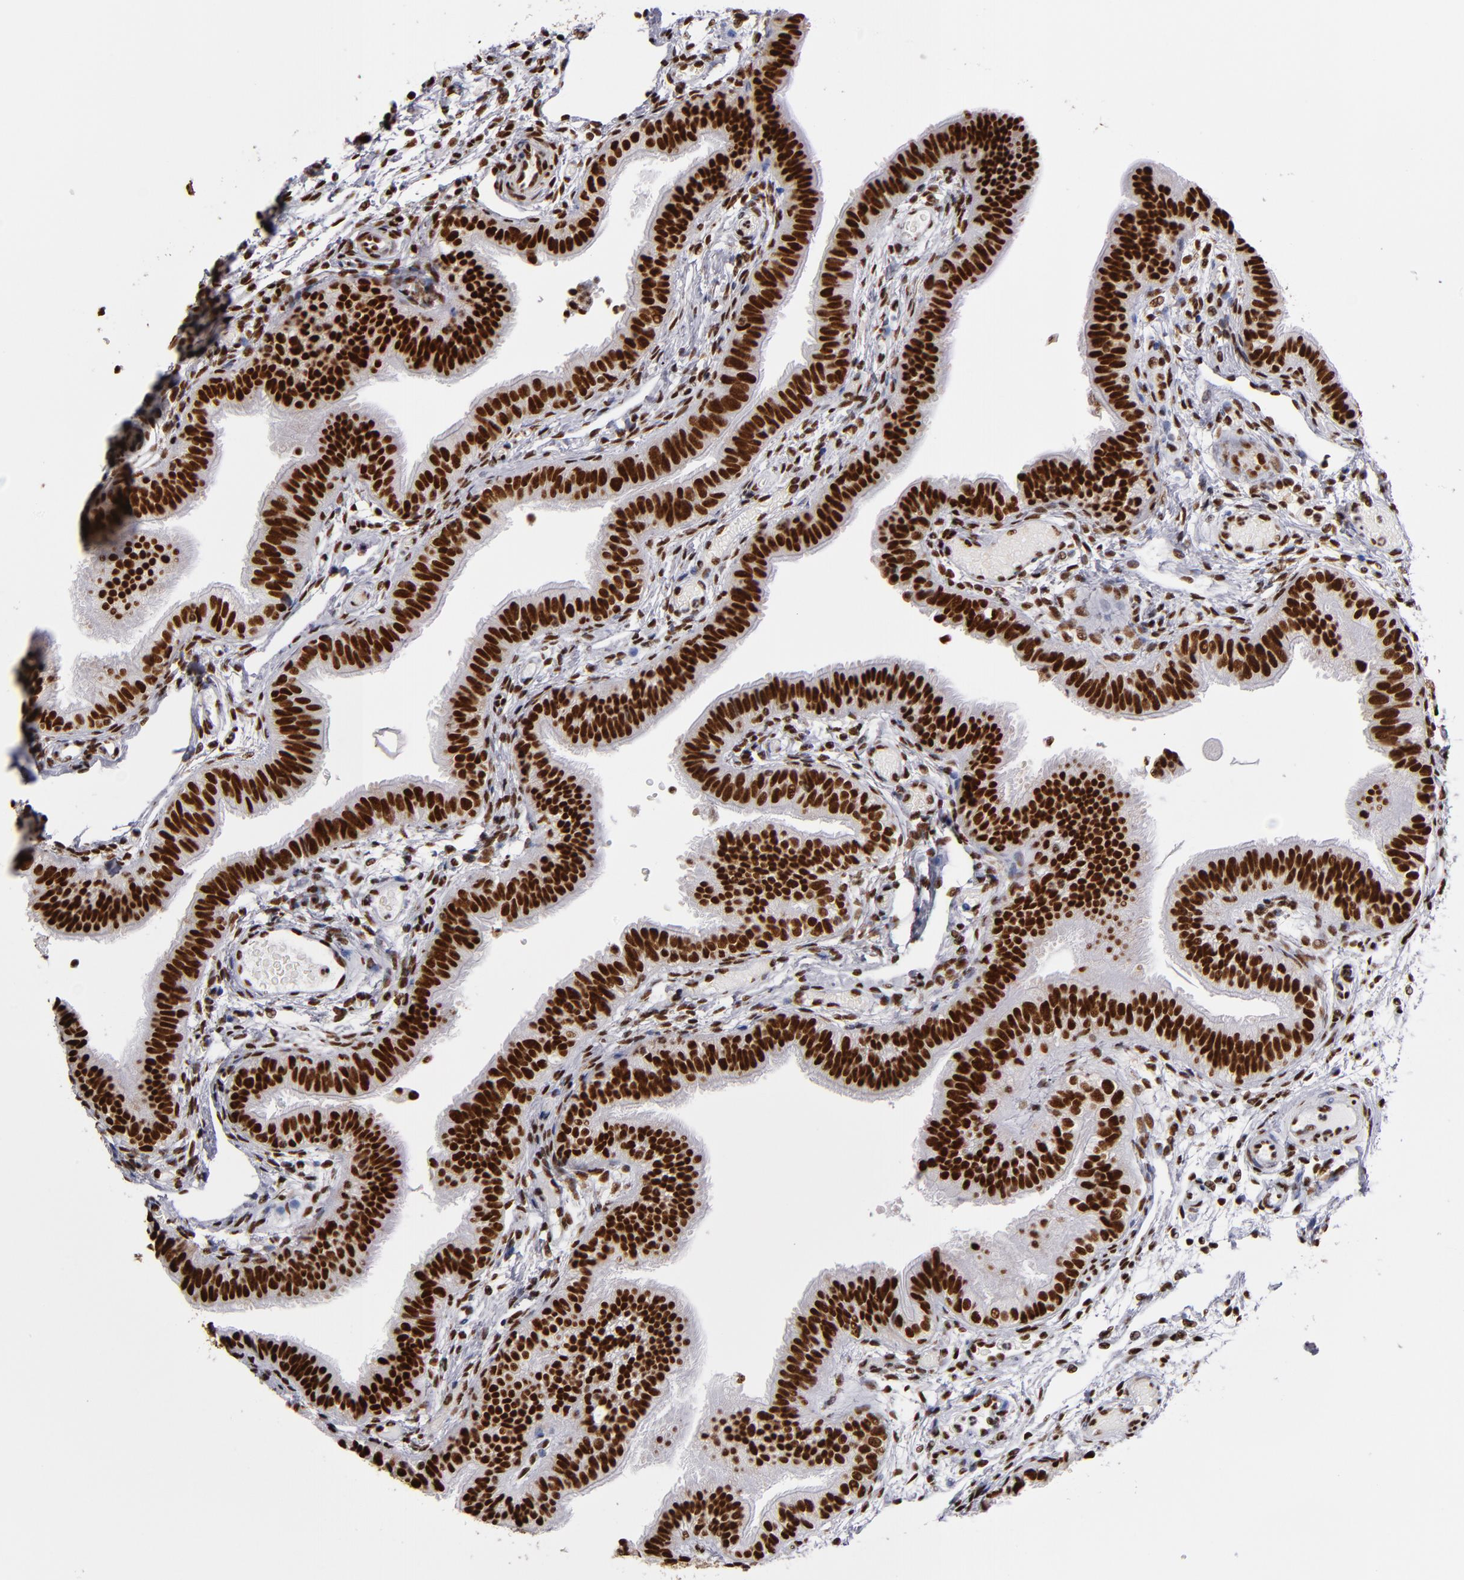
{"staining": {"intensity": "strong", "quantity": ">75%", "location": "nuclear"}, "tissue": "fallopian tube", "cell_type": "Glandular cells", "image_type": "normal", "snomed": [{"axis": "morphology", "description": "Normal tissue, NOS"}, {"axis": "morphology", "description": "Dermoid, NOS"}, {"axis": "topography", "description": "Fallopian tube"}], "caption": "Fallopian tube stained with immunohistochemistry (IHC) exhibits strong nuclear expression in approximately >75% of glandular cells.", "gene": "MRE11", "patient": {"sex": "female", "age": 33}}